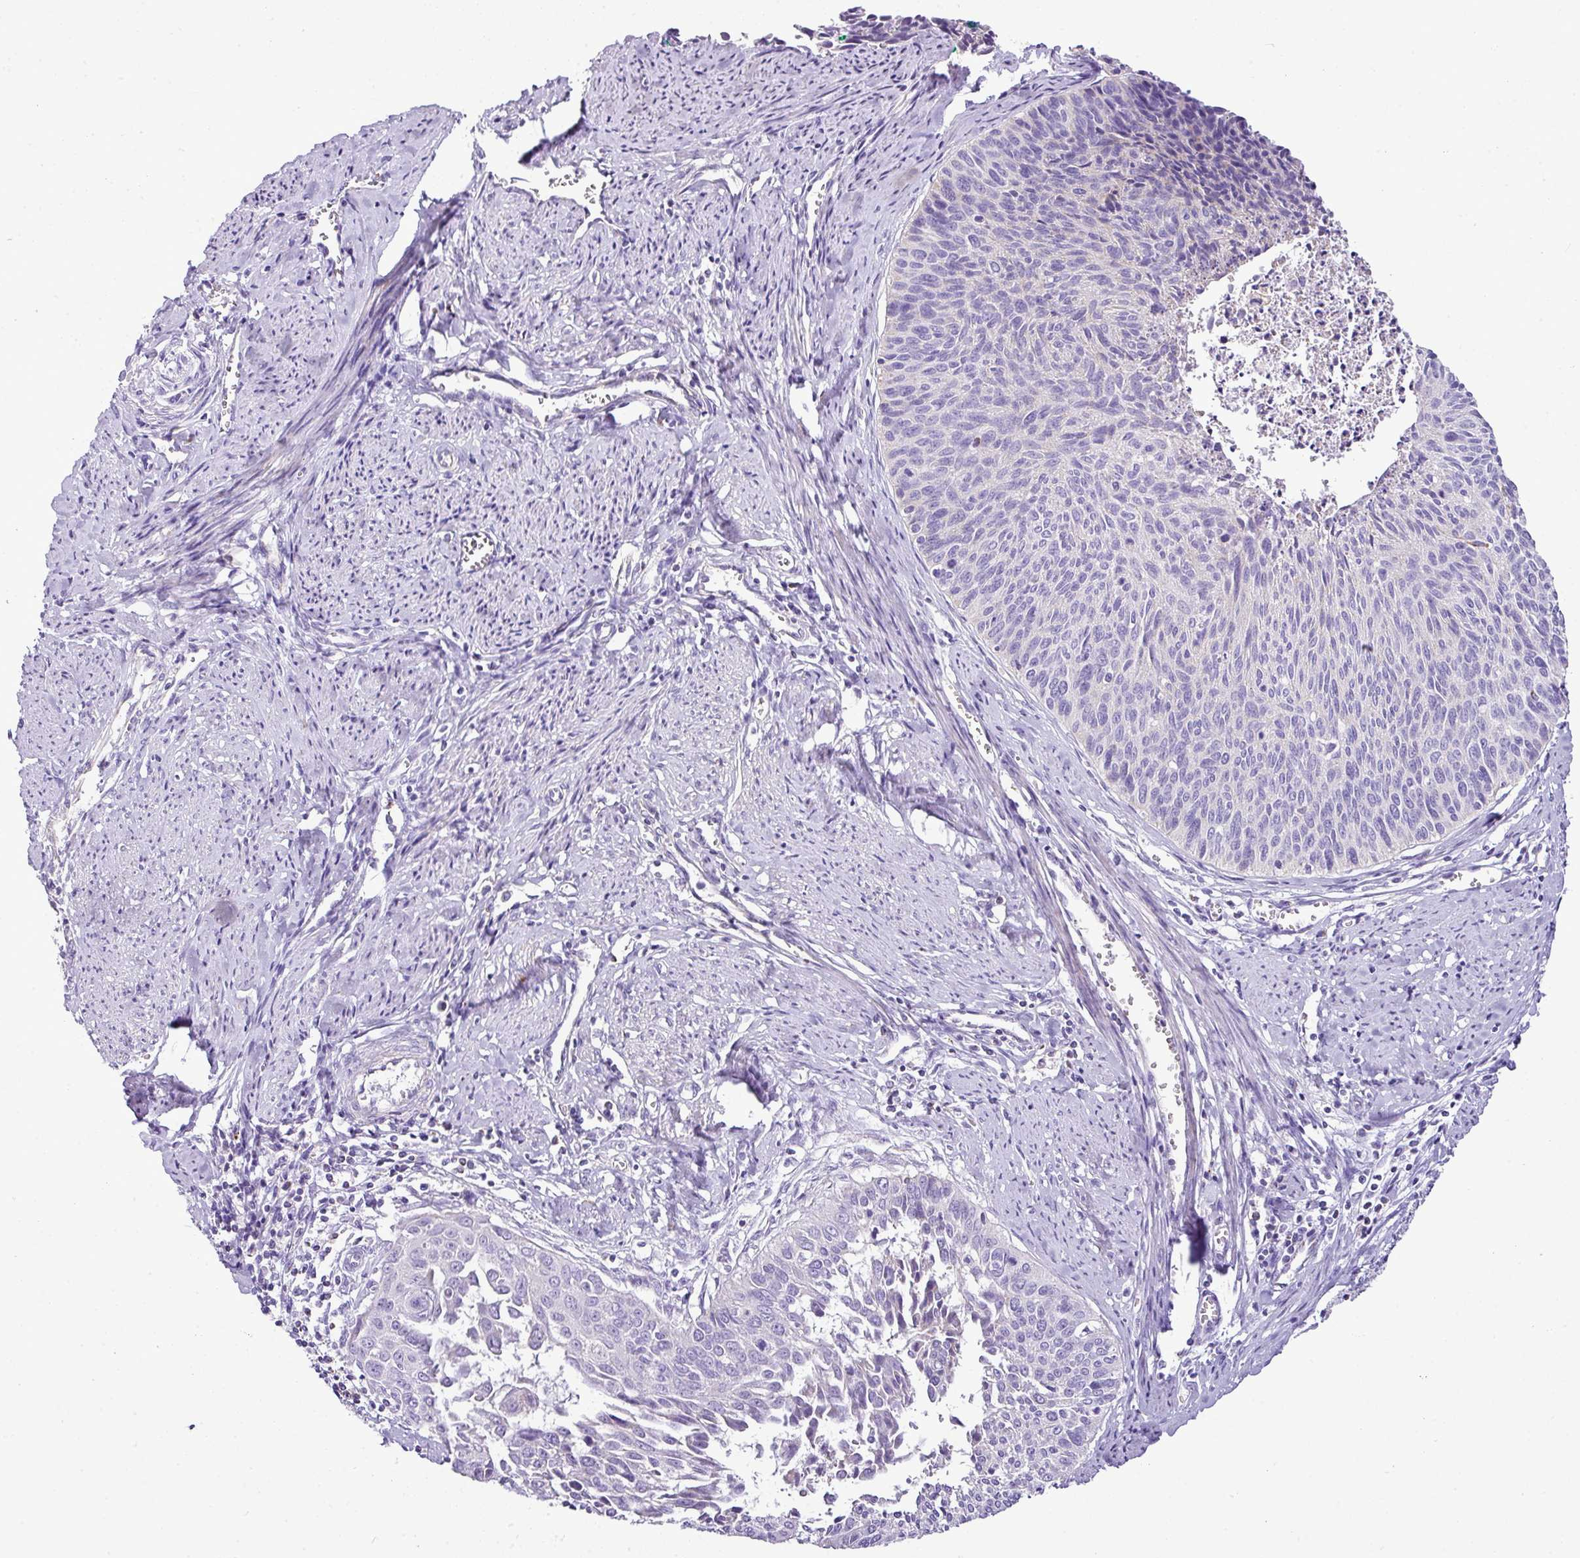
{"staining": {"intensity": "negative", "quantity": "none", "location": "none"}, "tissue": "cervical cancer", "cell_type": "Tumor cells", "image_type": "cancer", "snomed": [{"axis": "morphology", "description": "Squamous cell carcinoma, NOS"}, {"axis": "topography", "description": "Cervix"}], "caption": "IHC histopathology image of human cervical cancer stained for a protein (brown), which demonstrates no staining in tumor cells. (DAB (3,3'-diaminobenzidine) immunohistochemistry (IHC) with hematoxylin counter stain).", "gene": "PGAP4", "patient": {"sex": "female", "age": 55}}